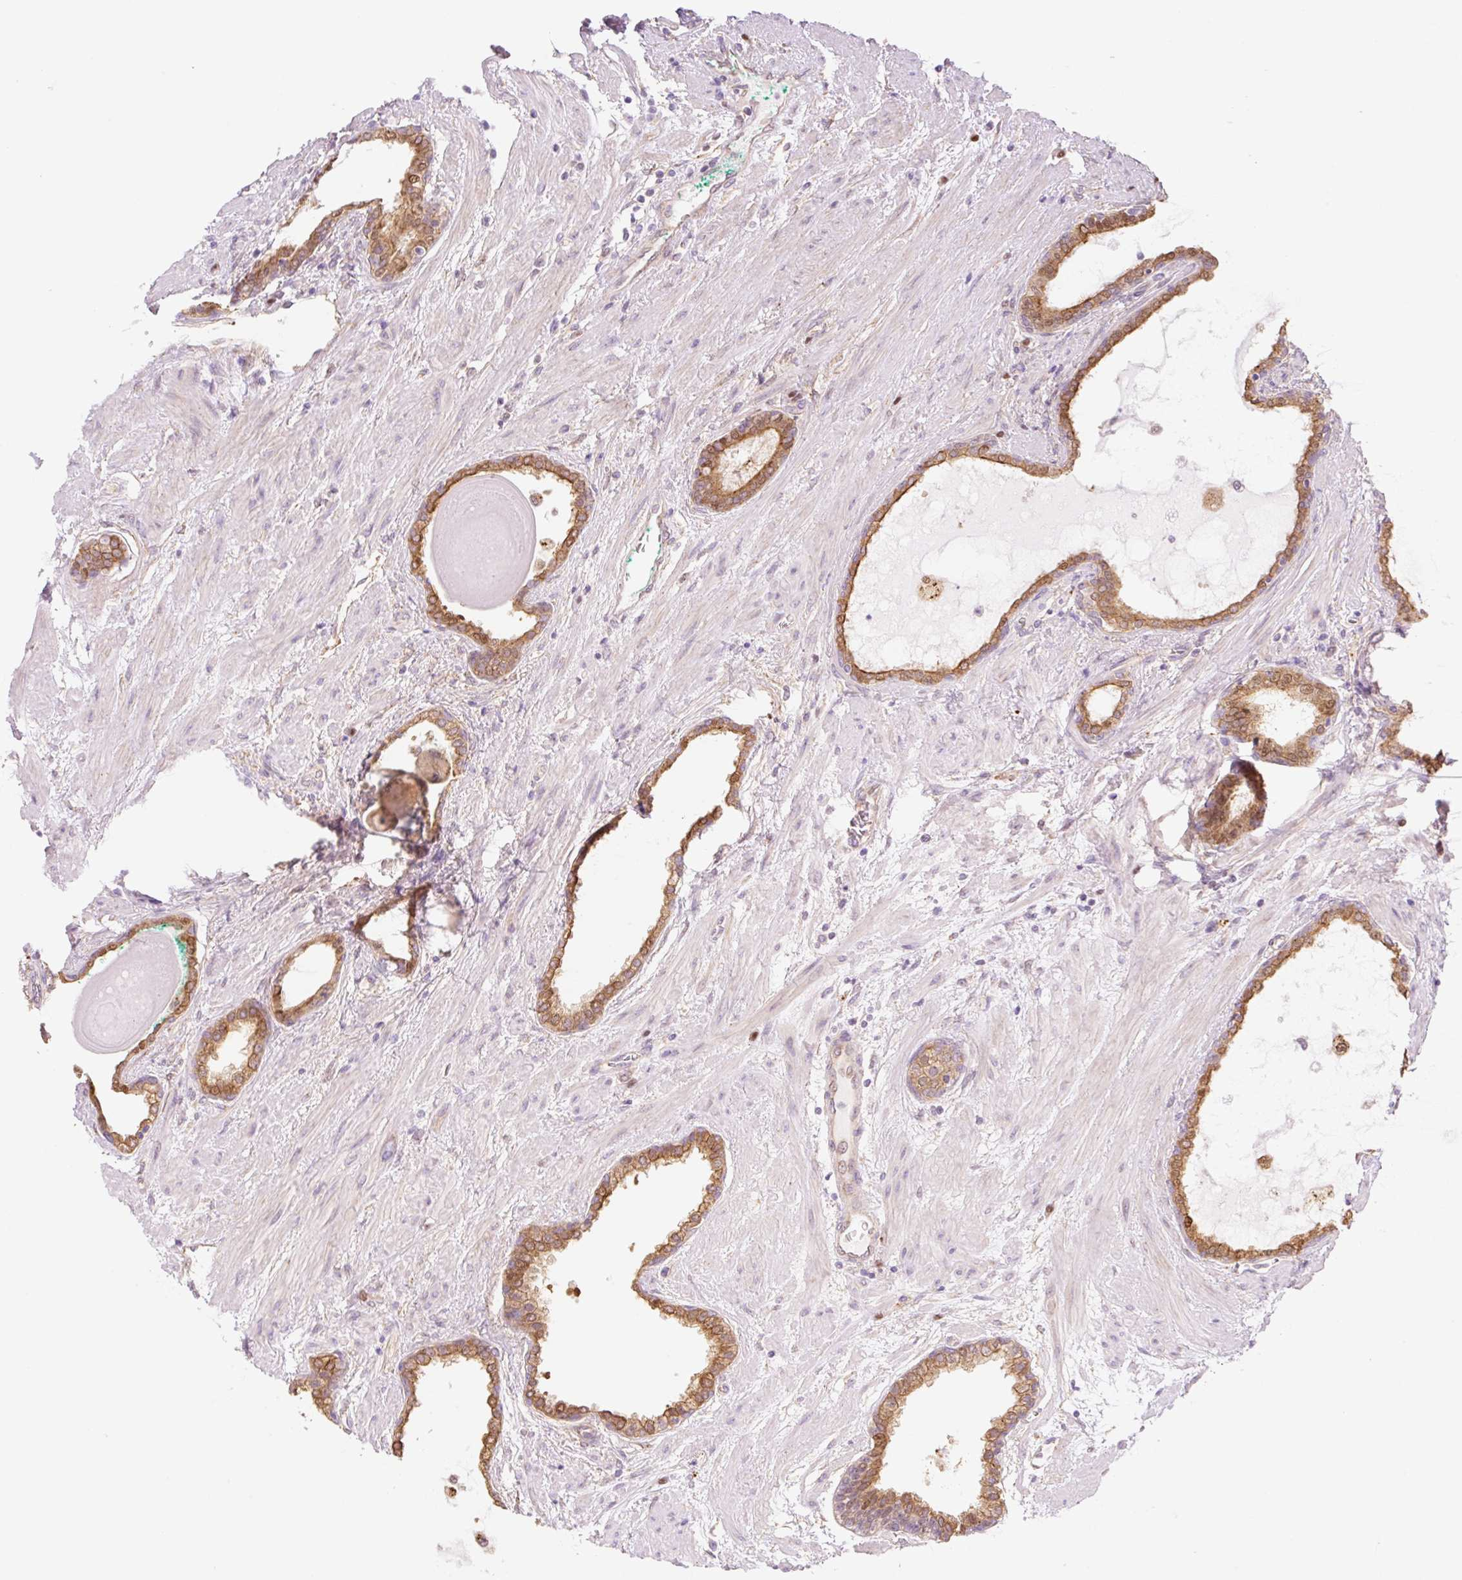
{"staining": {"intensity": "moderate", "quantity": ">75%", "location": "cytoplasmic/membranous,nuclear"}, "tissue": "prostate cancer", "cell_type": "Tumor cells", "image_type": "cancer", "snomed": [{"axis": "morphology", "description": "Adenocarcinoma, High grade"}, {"axis": "topography", "description": "Prostate"}], "caption": "An image of prostate adenocarcinoma (high-grade) stained for a protein exhibits moderate cytoplasmic/membranous and nuclear brown staining in tumor cells. (DAB IHC with brightfield microscopy, high magnification).", "gene": "NLRP5", "patient": {"sex": "male", "age": 72}}